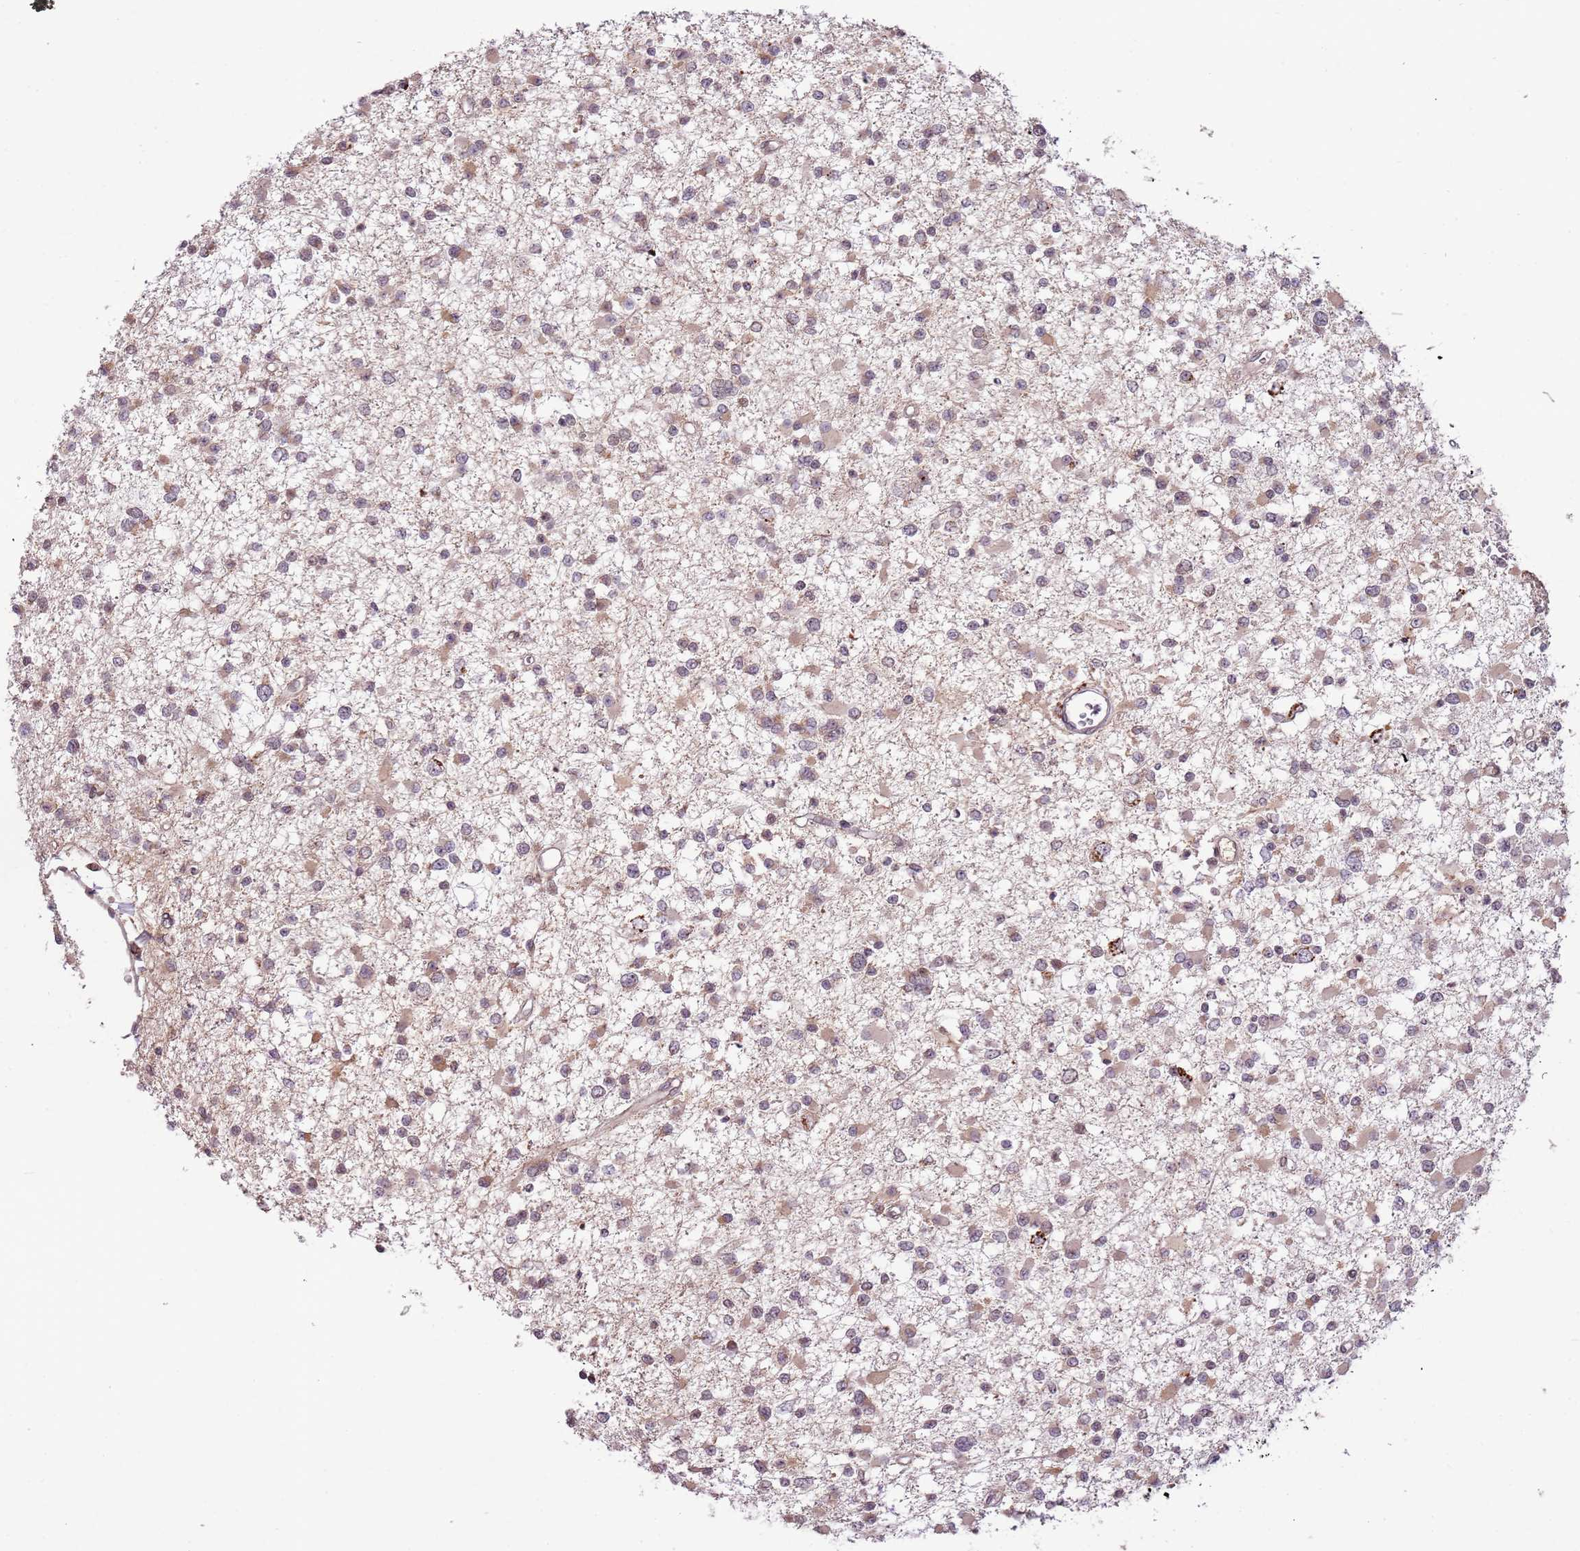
{"staining": {"intensity": "weak", "quantity": "25%-75%", "location": "cytoplasmic/membranous"}, "tissue": "glioma", "cell_type": "Tumor cells", "image_type": "cancer", "snomed": [{"axis": "morphology", "description": "Glioma, malignant, Low grade"}, {"axis": "topography", "description": "Brain"}], "caption": "Immunohistochemistry image of glioma stained for a protein (brown), which shows low levels of weak cytoplasmic/membranous expression in approximately 25%-75% of tumor cells.", "gene": "SAMSN1", "patient": {"sex": "female", "age": 22}}